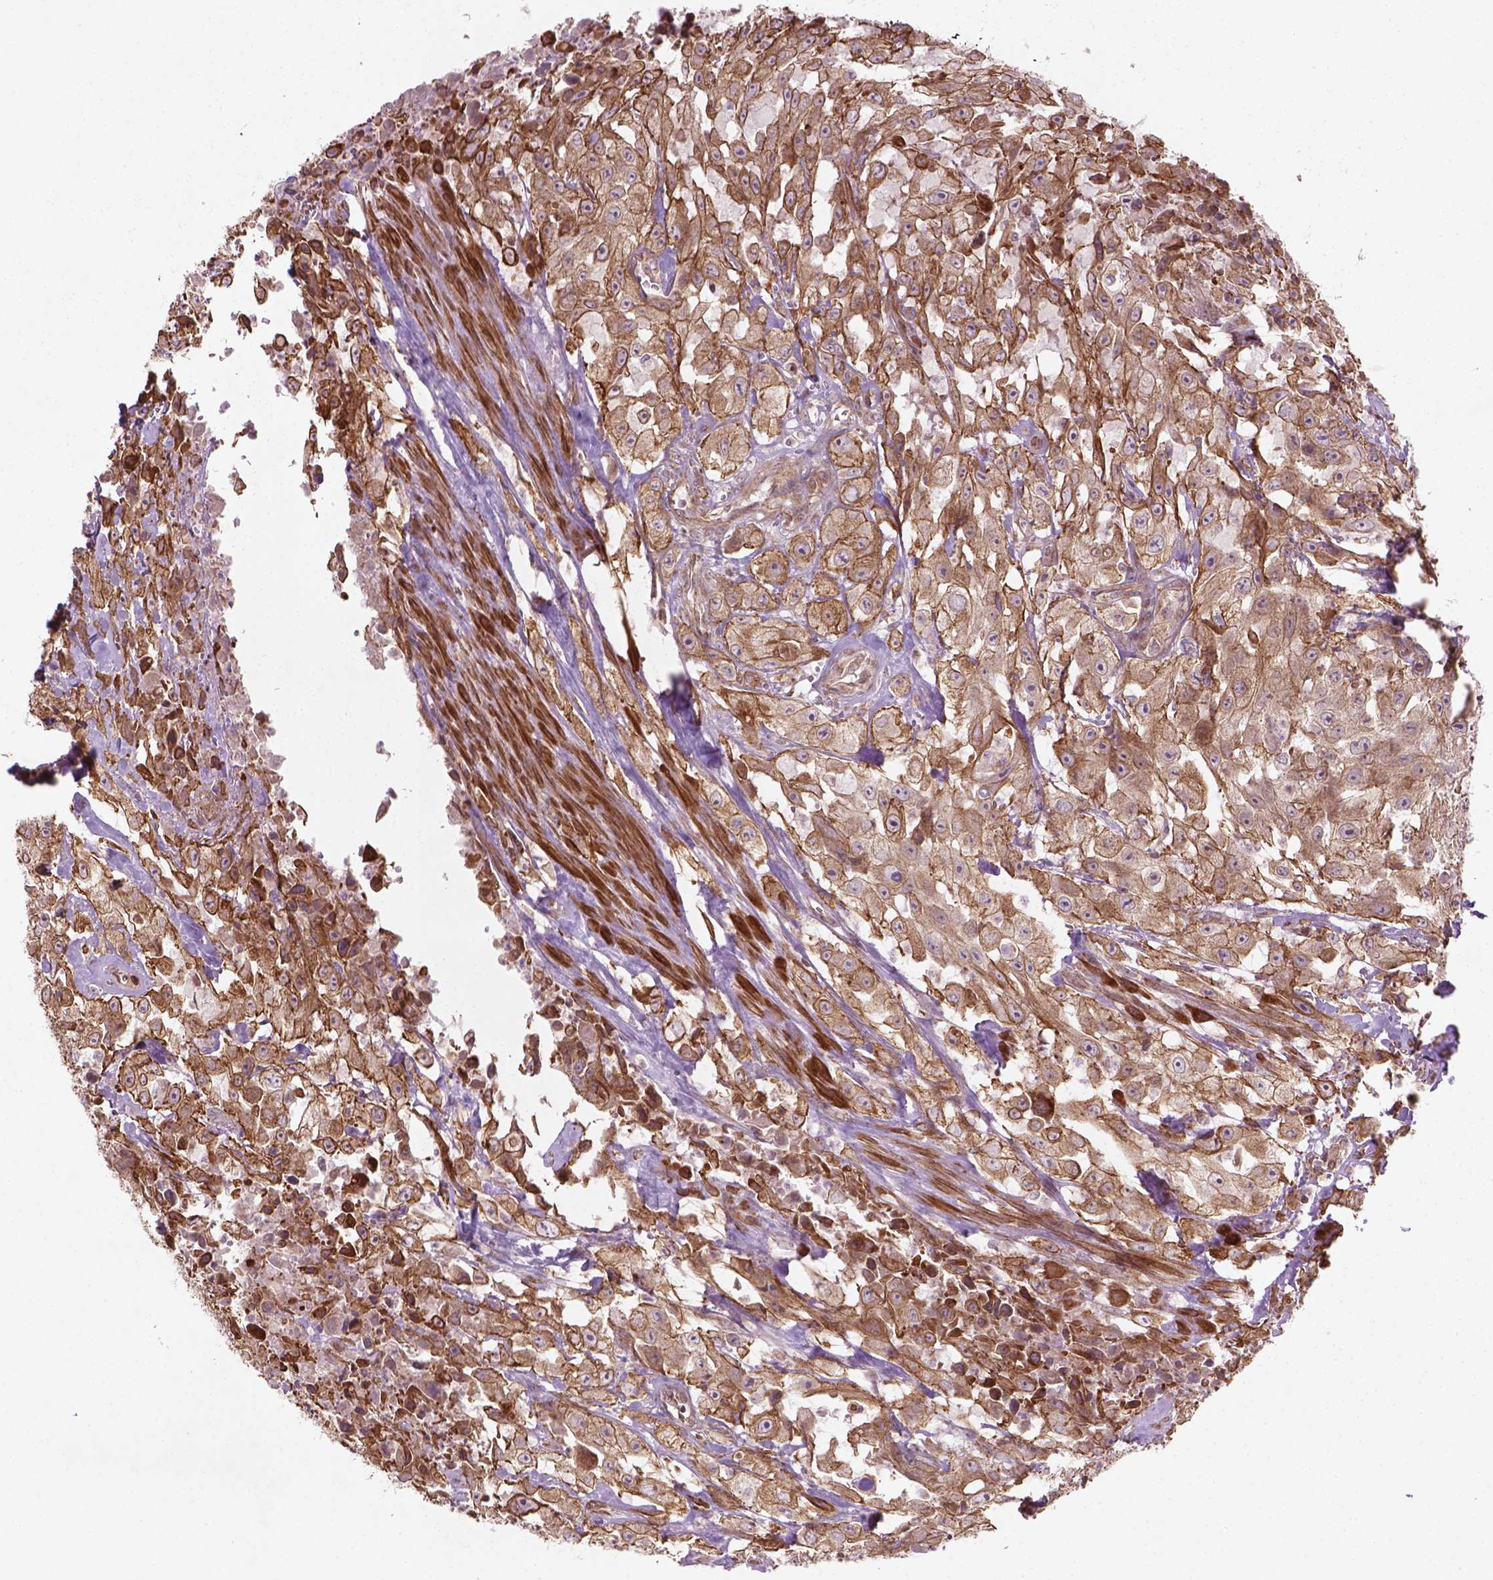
{"staining": {"intensity": "moderate", "quantity": ">75%", "location": "cytoplasmic/membranous"}, "tissue": "urothelial cancer", "cell_type": "Tumor cells", "image_type": "cancer", "snomed": [{"axis": "morphology", "description": "Urothelial carcinoma, High grade"}, {"axis": "topography", "description": "Urinary bladder"}], "caption": "Urothelial cancer stained with DAB (3,3'-diaminobenzidine) IHC displays medium levels of moderate cytoplasmic/membranous staining in about >75% of tumor cells.", "gene": "TCHP", "patient": {"sex": "male", "age": 79}}